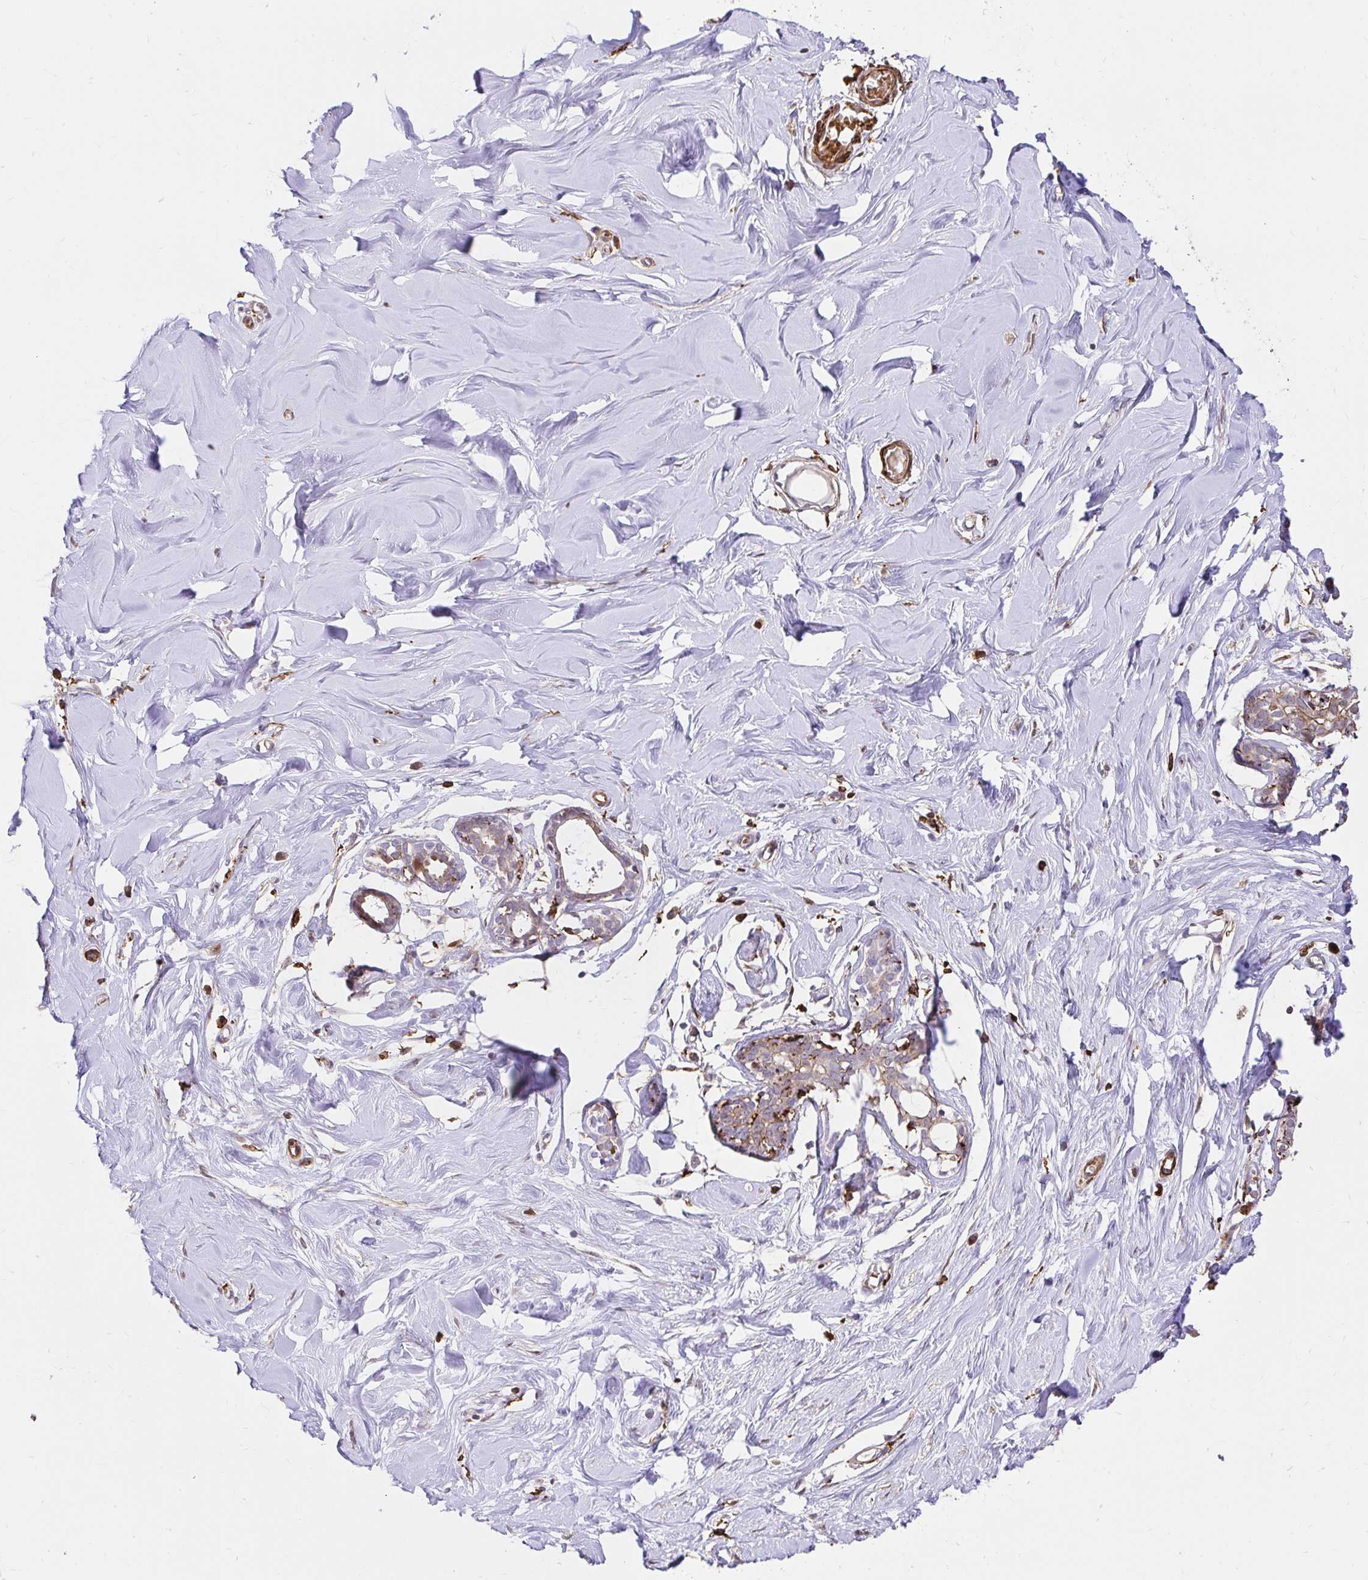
{"staining": {"intensity": "negative", "quantity": "none", "location": "none"}, "tissue": "breast", "cell_type": "Adipocytes", "image_type": "normal", "snomed": [{"axis": "morphology", "description": "Normal tissue, NOS"}, {"axis": "topography", "description": "Breast"}], "caption": "DAB (3,3'-diaminobenzidine) immunohistochemical staining of benign human breast demonstrates no significant positivity in adipocytes. Brightfield microscopy of IHC stained with DAB (brown) and hematoxylin (blue), captured at high magnification.", "gene": "GSN", "patient": {"sex": "female", "age": 27}}